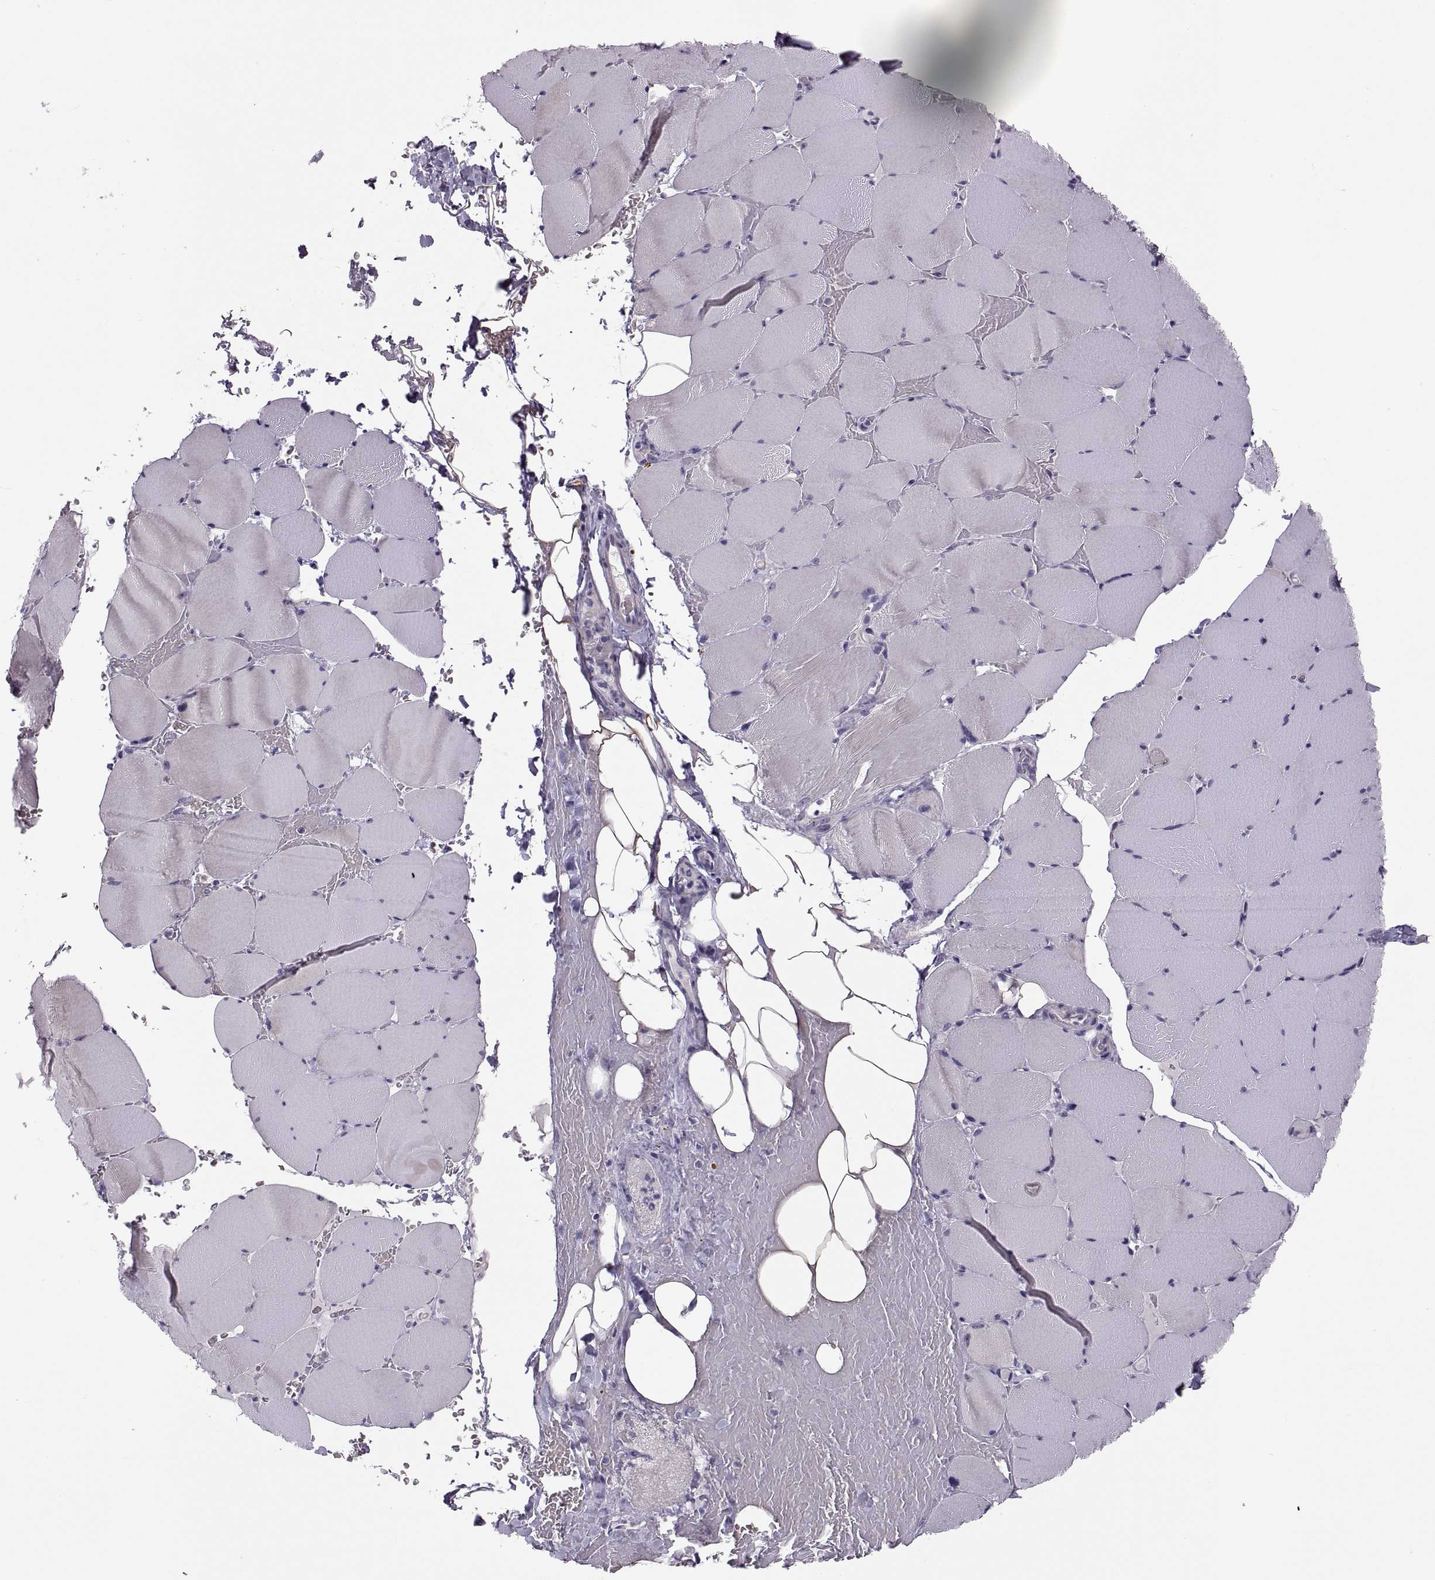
{"staining": {"intensity": "negative", "quantity": "none", "location": "none"}, "tissue": "skeletal muscle", "cell_type": "Myocytes", "image_type": "normal", "snomed": [{"axis": "morphology", "description": "Normal tissue, NOS"}, {"axis": "topography", "description": "Skeletal muscle"}], "caption": "IHC of normal skeletal muscle demonstrates no expression in myocytes. (IHC, brightfield microscopy, high magnification).", "gene": "VSX2", "patient": {"sex": "female", "age": 37}}